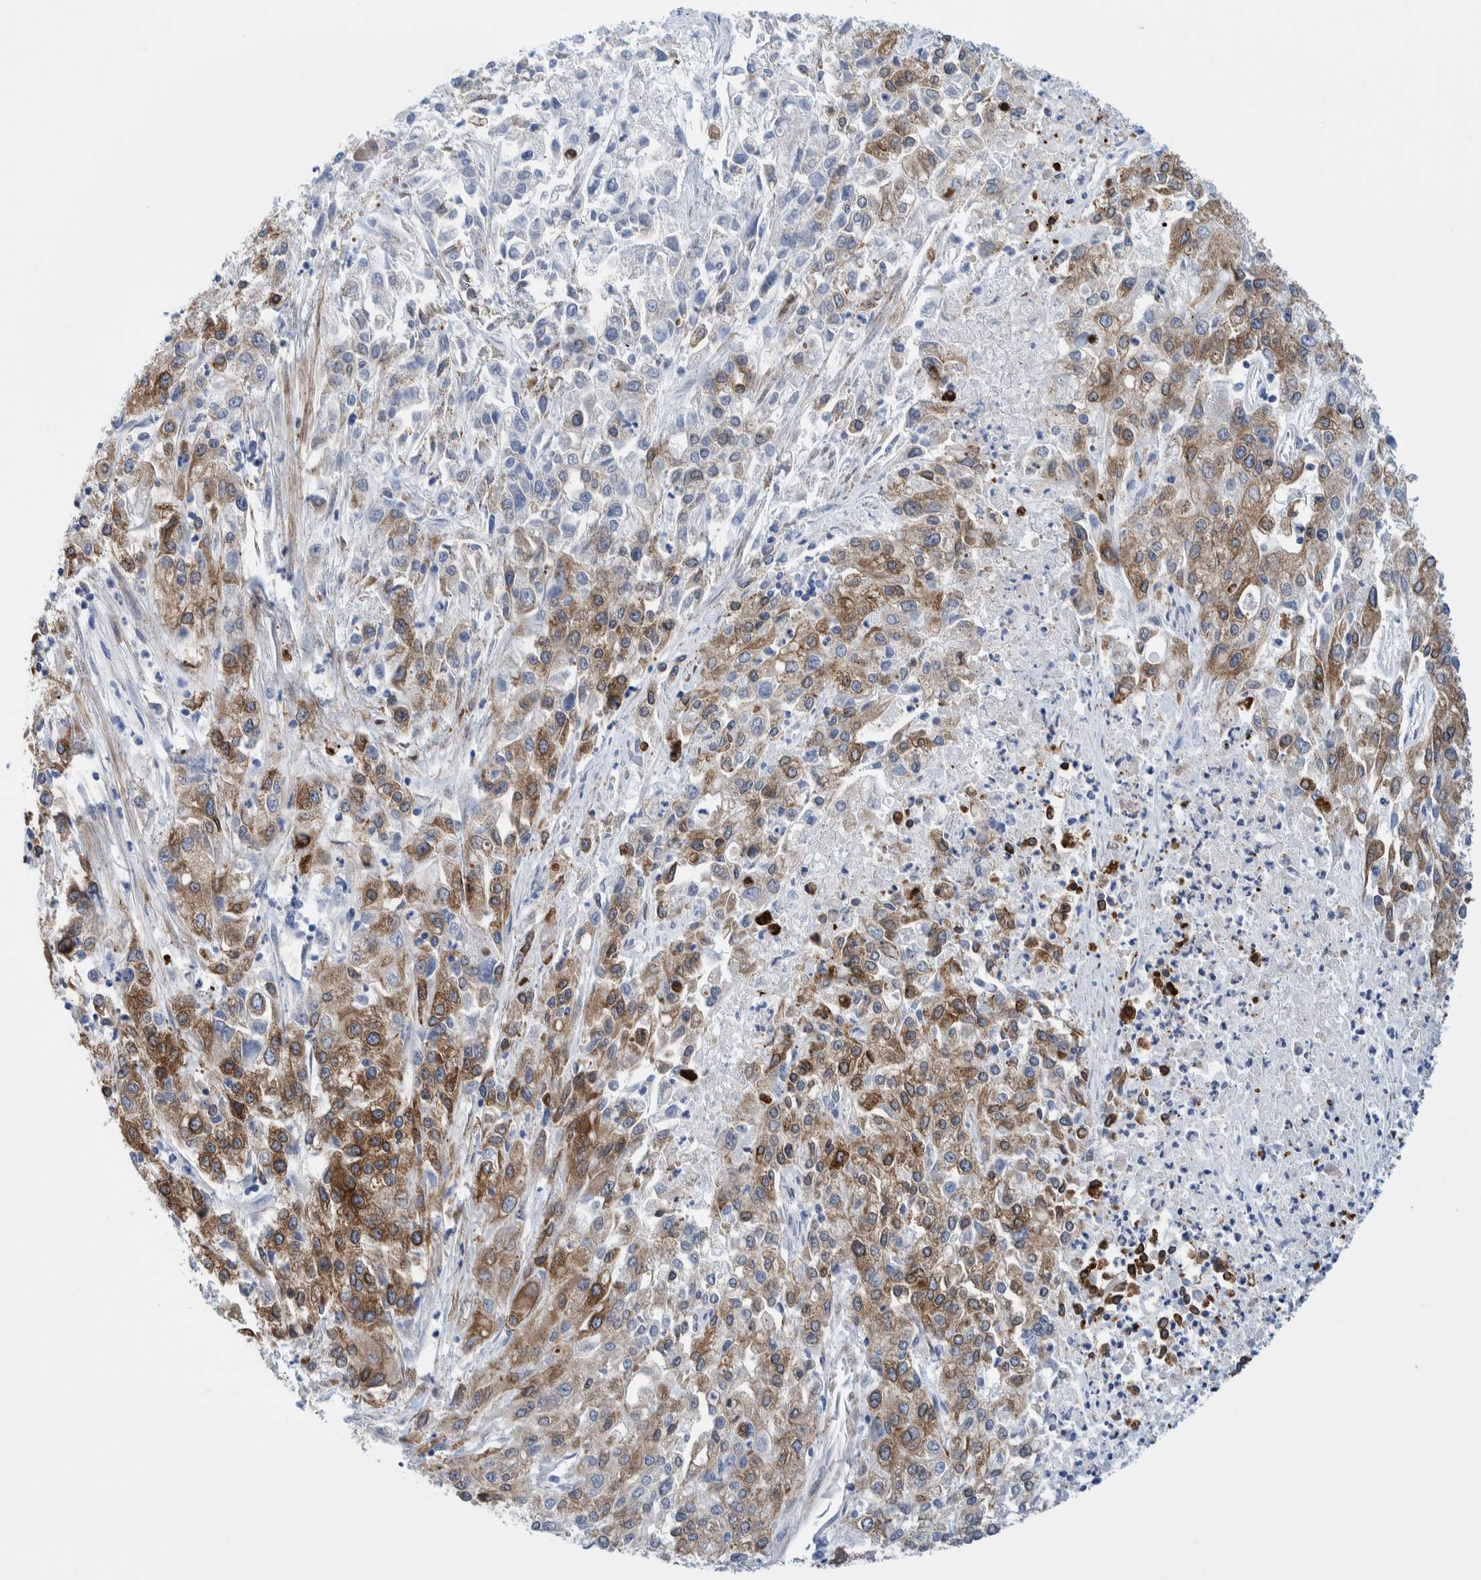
{"staining": {"intensity": "moderate", "quantity": "25%-75%", "location": "cytoplasmic/membranous"}, "tissue": "endometrial cancer", "cell_type": "Tumor cells", "image_type": "cancer", "snomed": [{"axis": "morphology", "description": "Adenocarcinoma, NOS"}, {"axis": "topography", "description": "Endometrium"}], "caption": "This micrograph displays IHC staining of human adenocarcinoma (endometrial), with medium moderate cytoplasmic/membranous expression in approximately 25%-75% of tumor cells.", "gene": "THEM6", "patient": {"sex": "female", "age": 49}}